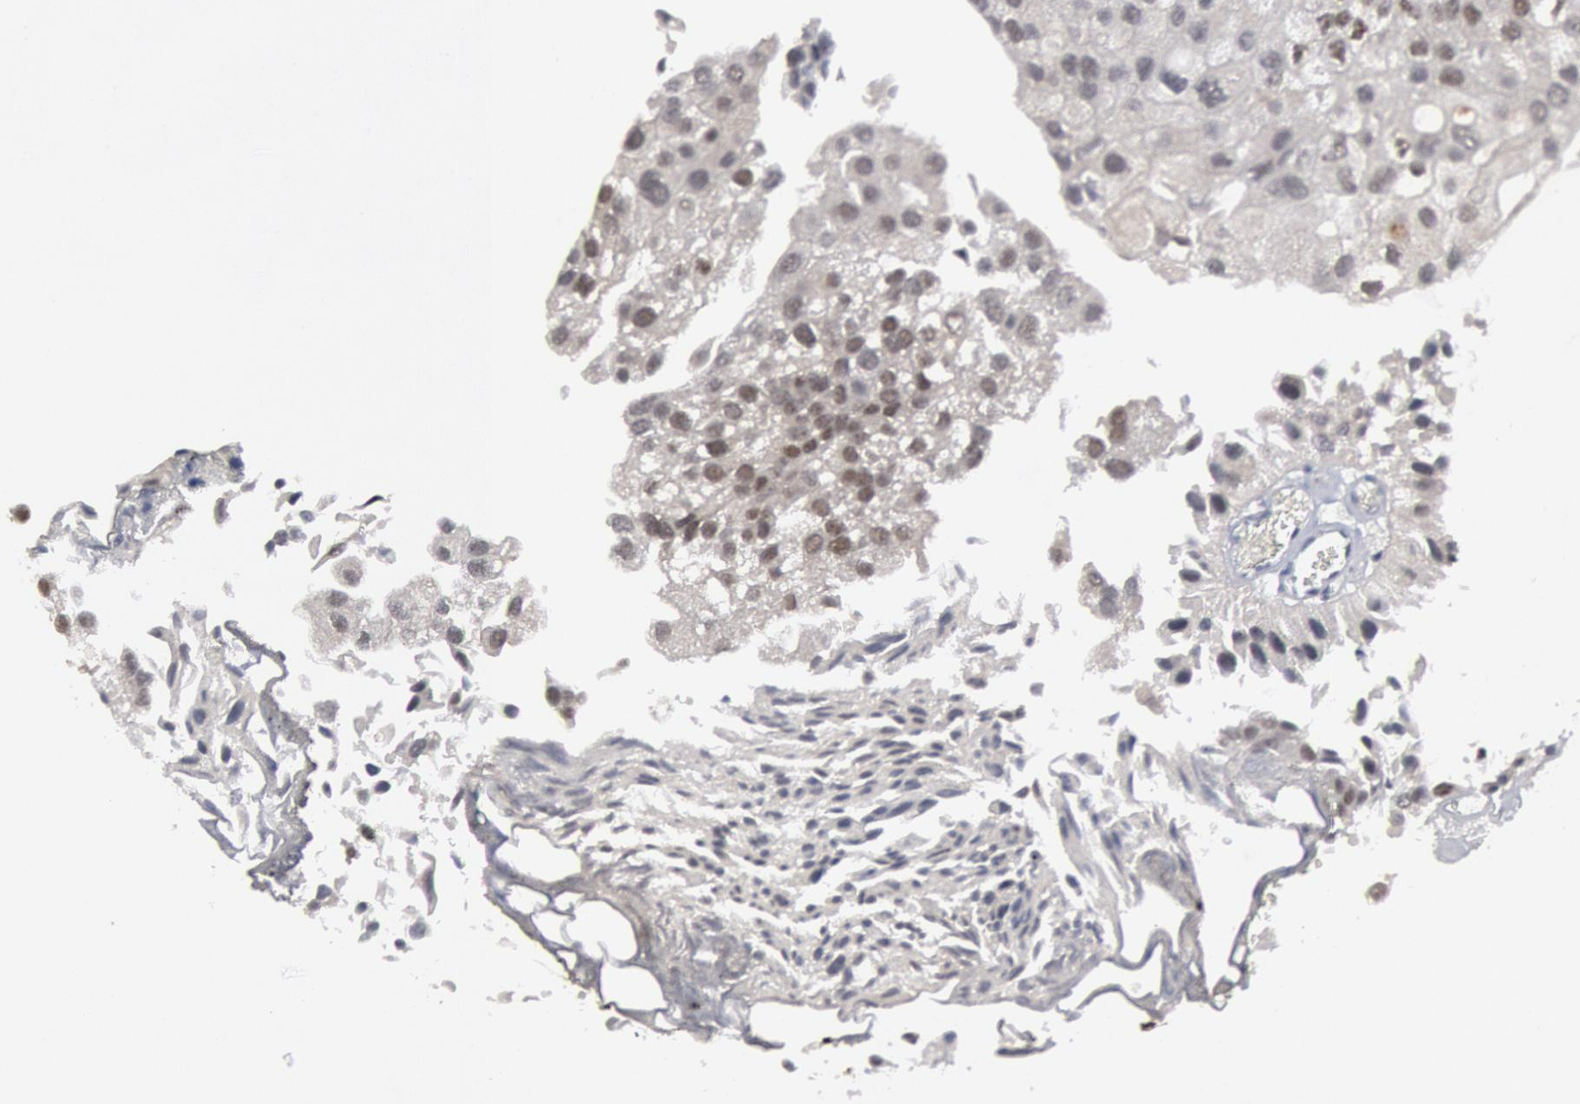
{"staining": {"intensity": "weak", "quantity": "<25%", "location": "nuclear"}, "tissue": "urothelial cancer", "cell_type": "Tumor cells", "image_type": "cancer", "snomed": [{"axis": "morphology", "description": "Urothelial carcinoma, Low grade"}, {"axis": "topography", "description": "Urinary bladder"}], "caption": "DAB (3,3'-diaminobenzidine) immunohistochemical staining of urothelial carcinoma (low-grade) shows no significant staining in tumor cells.", "gene": "FOXO1", "patient": {"sex": "female", "age": 89}}